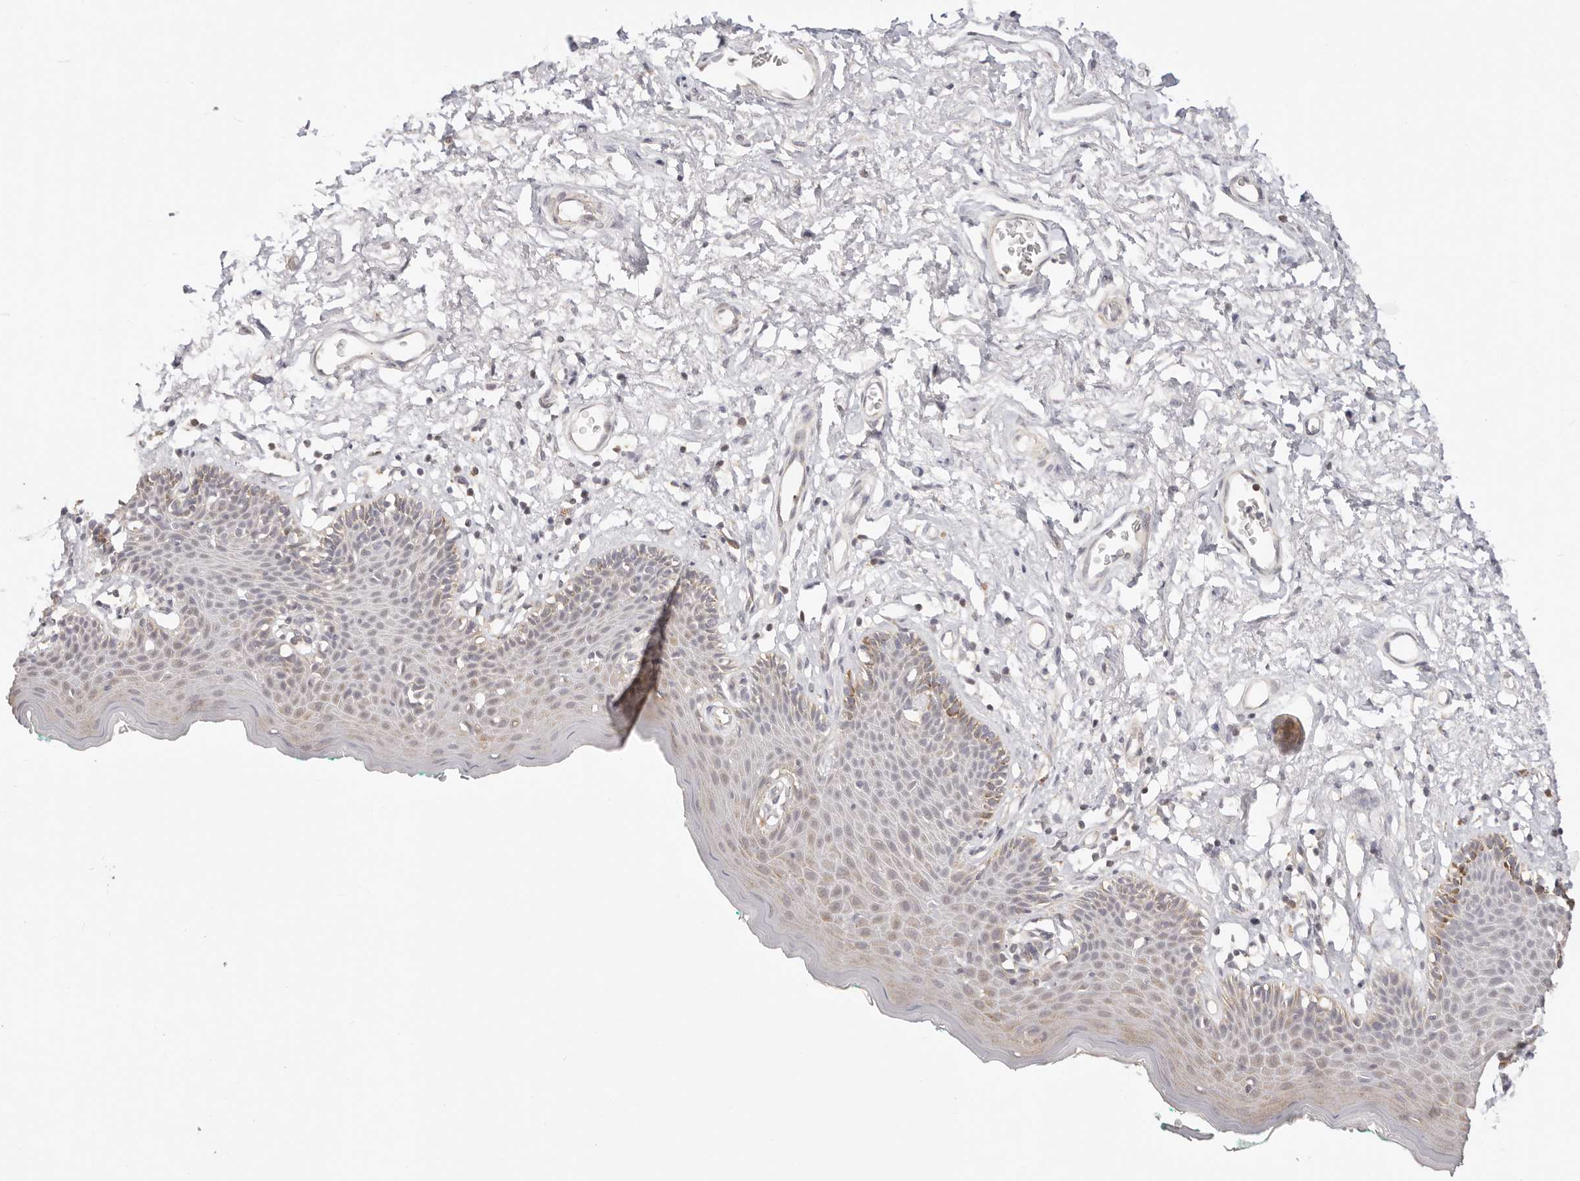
{"staining": {"intensity": "weak", "quantity": ">75%", "location": "cytoplasmic/membranous"}, "tissue": "skin", "cell_type": "Epidermal cells", "image_type": "normal", "snomed": [{"axis": "morphology", "description": "Normal tissue, NOS"}, {"axis": "topography", "description": "Vulva"}], "caption": "Immunohistochemical staining of normal human skin exhibits >75% levels of weak cytoplasmic/membranous protein staining in approximately >75% of epidermal cells.", "gene": "KCMF1", "patient": {"sex": "female", "age": 66}}